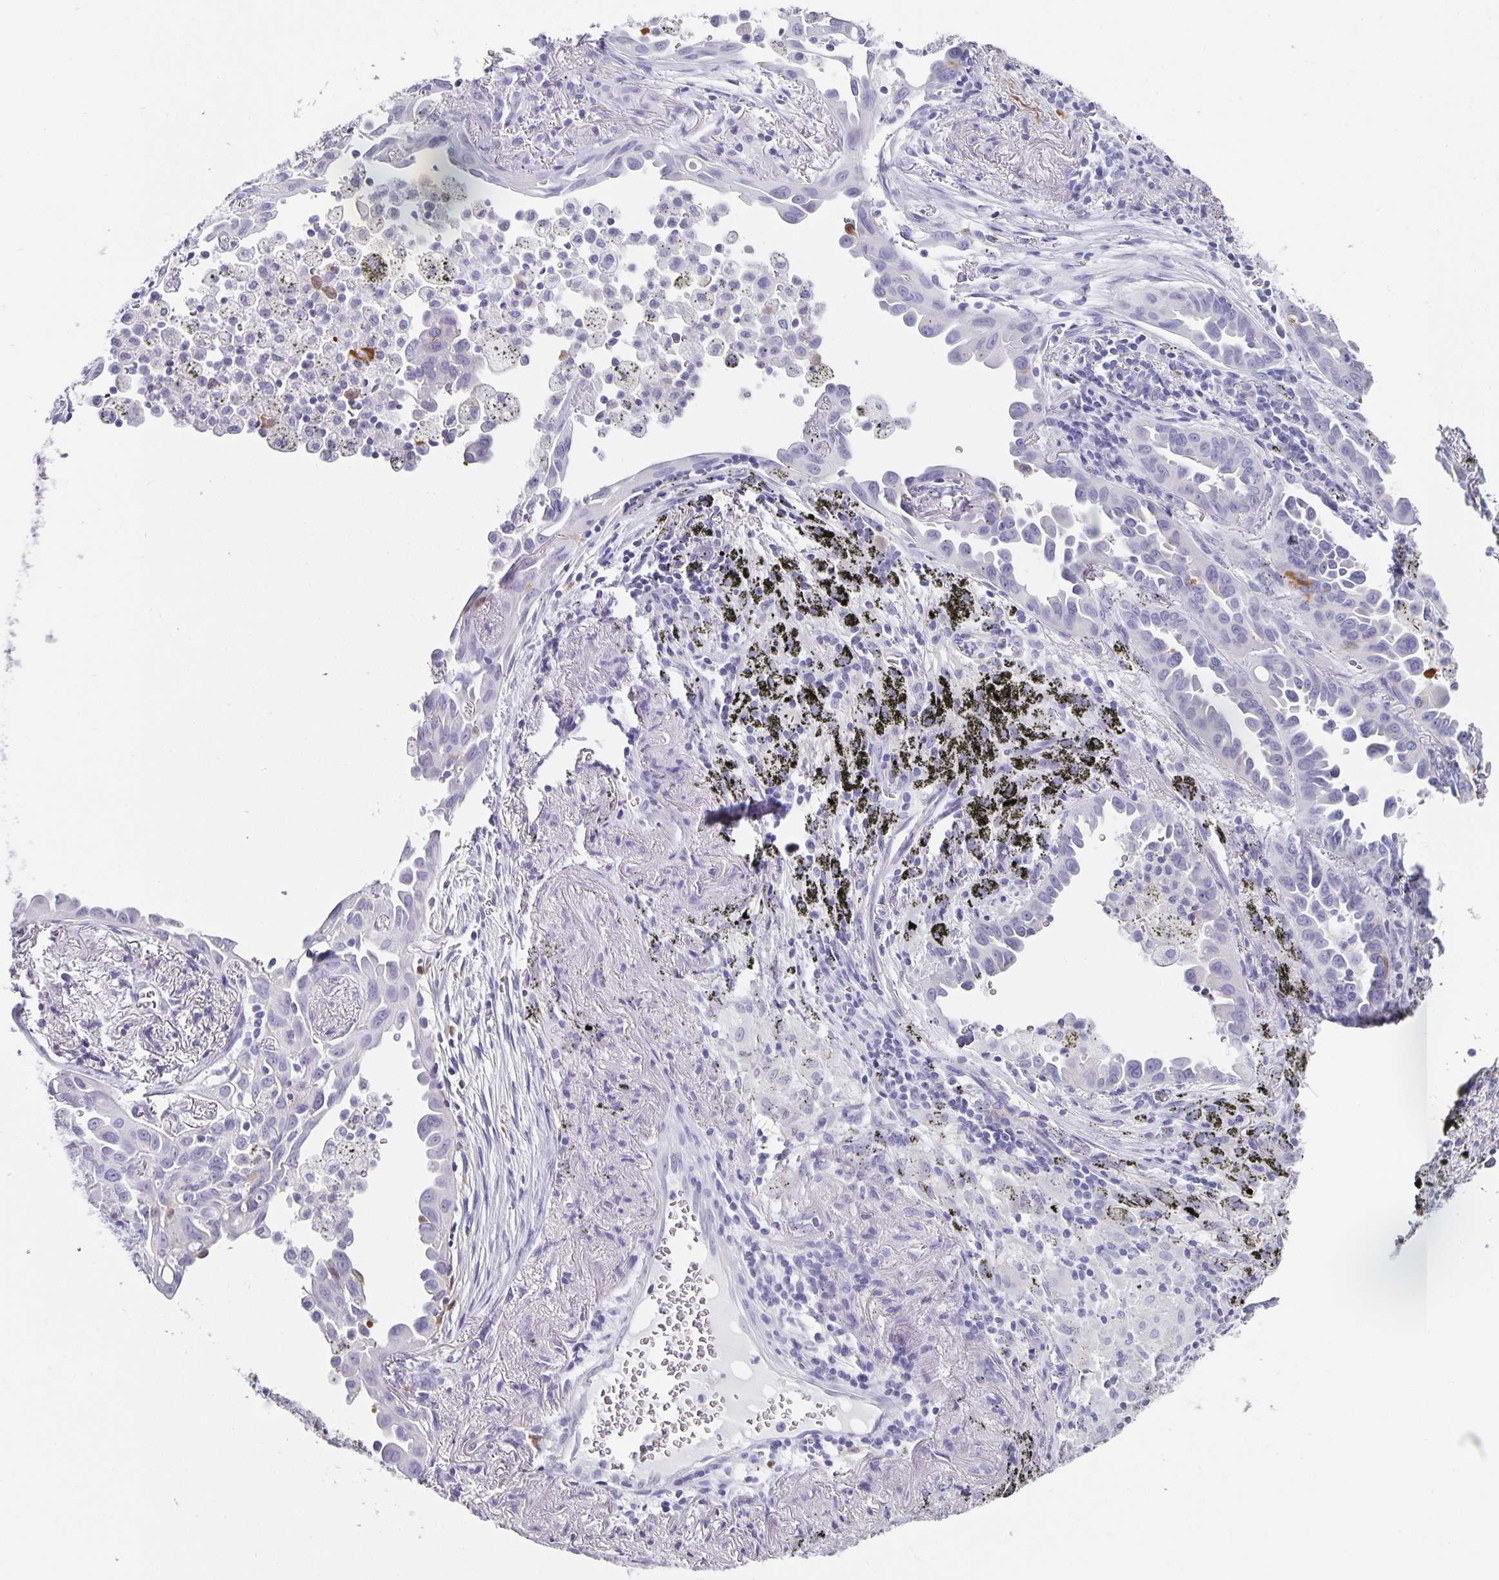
{"staining": {"intensity": "negative", "quantity": "none", "location": "none"}, "tissue": "lung cancer", "cell_type": "Tumor cells", "image_type": "cancer", "snomed": [{"axis": "morphology", "description": "Adenocarcinoma, NOS"}, {"axis": "topography", "description": "Lung"}], "caption": "This is an IHC photomicrograph of lung cancer (adenocarcinoma). There is no staining in tumor cells.", "gene": "CHGA", "patient": {"sex": "male", "age": 68}}